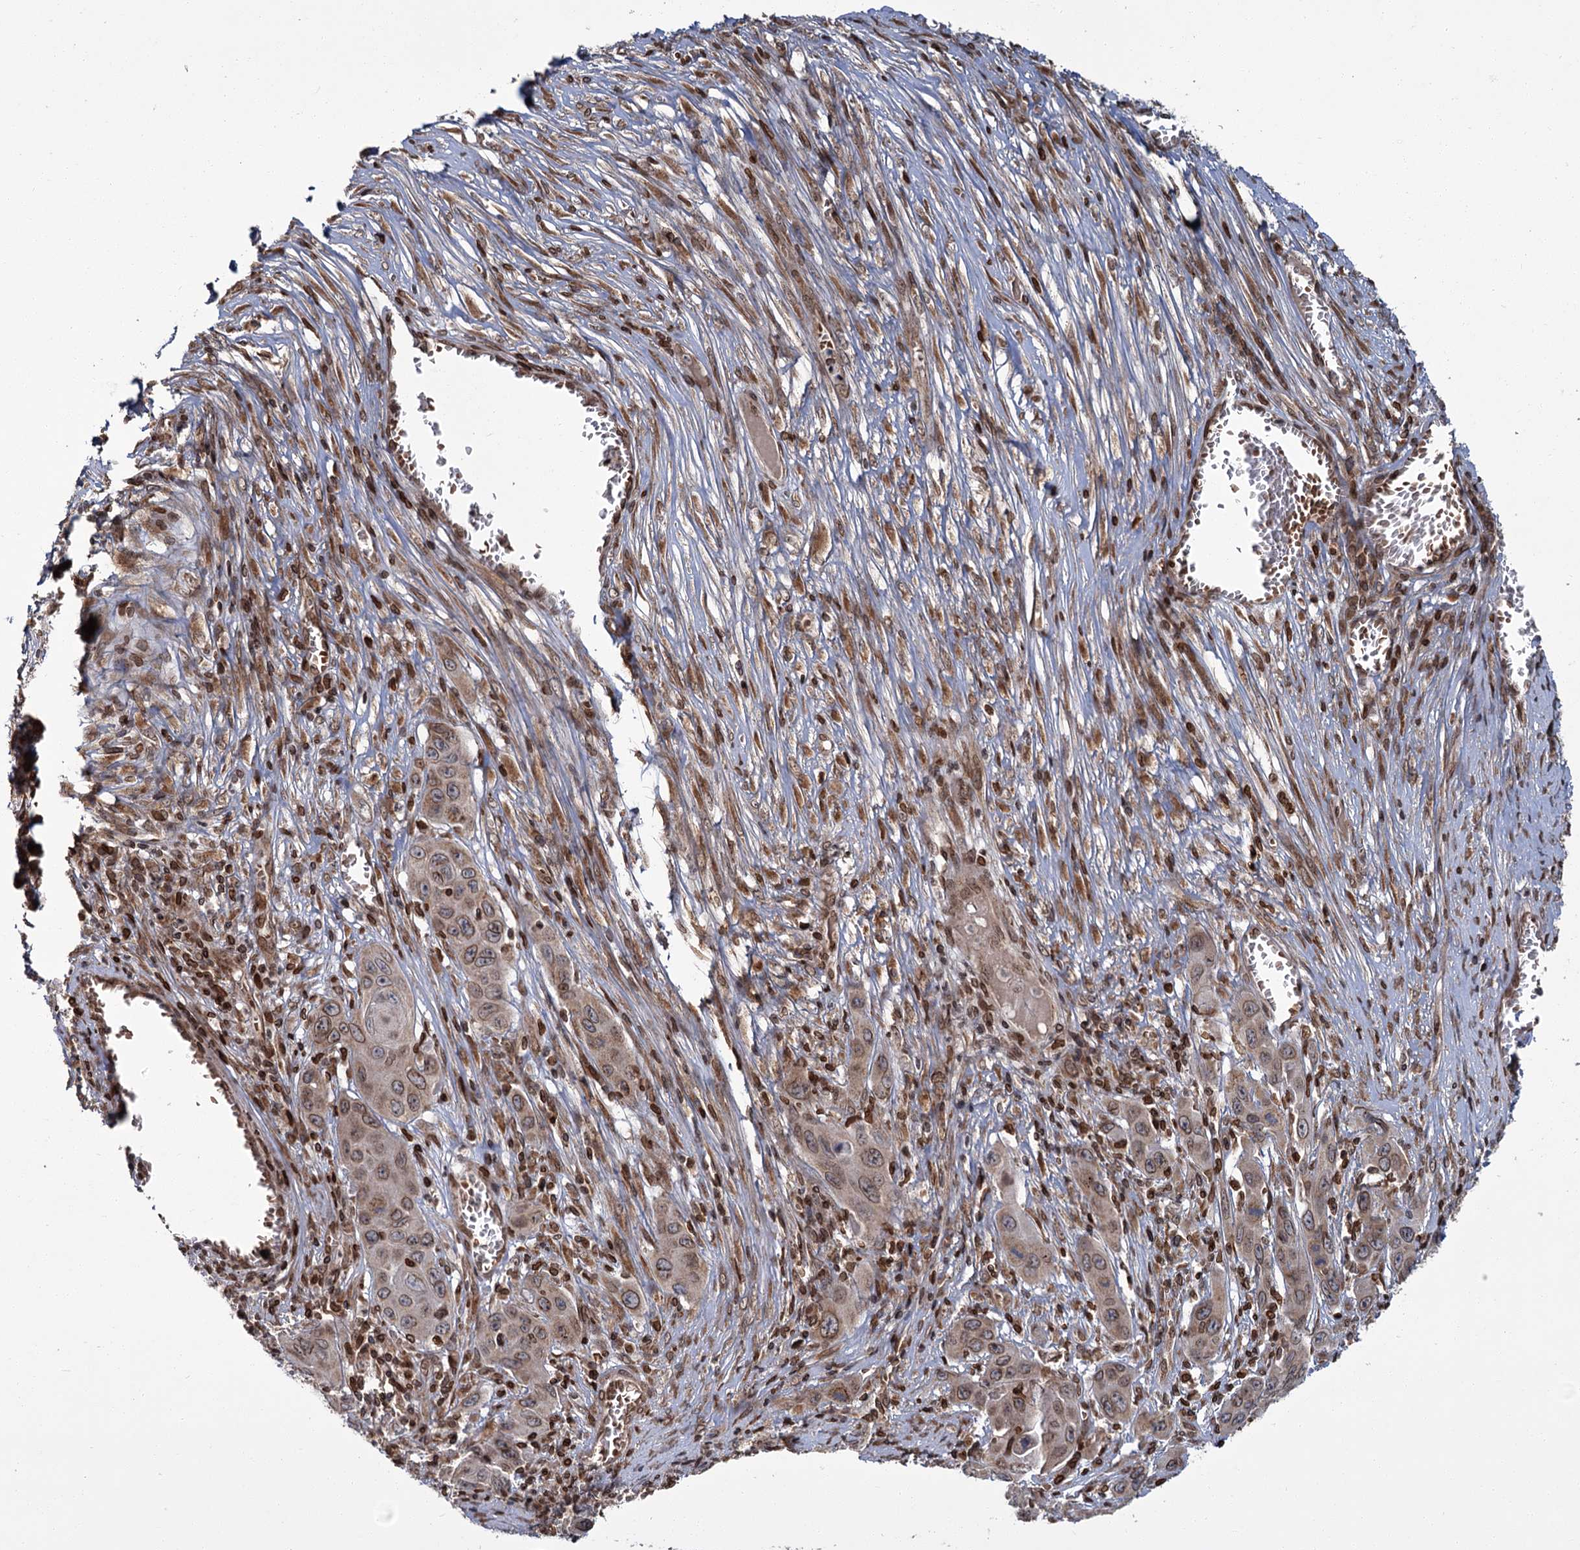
{"staining": {"intensity": "moderate", "quantity": ">75%", "location": "cytoplasmic/membranous,nuclear"}, "tissue": "skin cancer", "cell_type": "Tumor cells", "image_type": "cancer", "snomed": [{"axis": "morphology", "description": "Squamous cell carcinoma, NOS"}, {"axis": "topography", "description": "Skin"}], "caption": "High-magnification brightfield microscopy of skin cancer stained with DAB (brown) and counterstained with hematoxylin (blue). tumor cells exhibit moderate cytoplasmic/membranous and nuclear expression is identified in approximately>75% of cells. (Brightfield microscopy of DAB IHC at high magnification).", "gene": "CFAP46", "patient": {"sex": "male", "age": 55}}